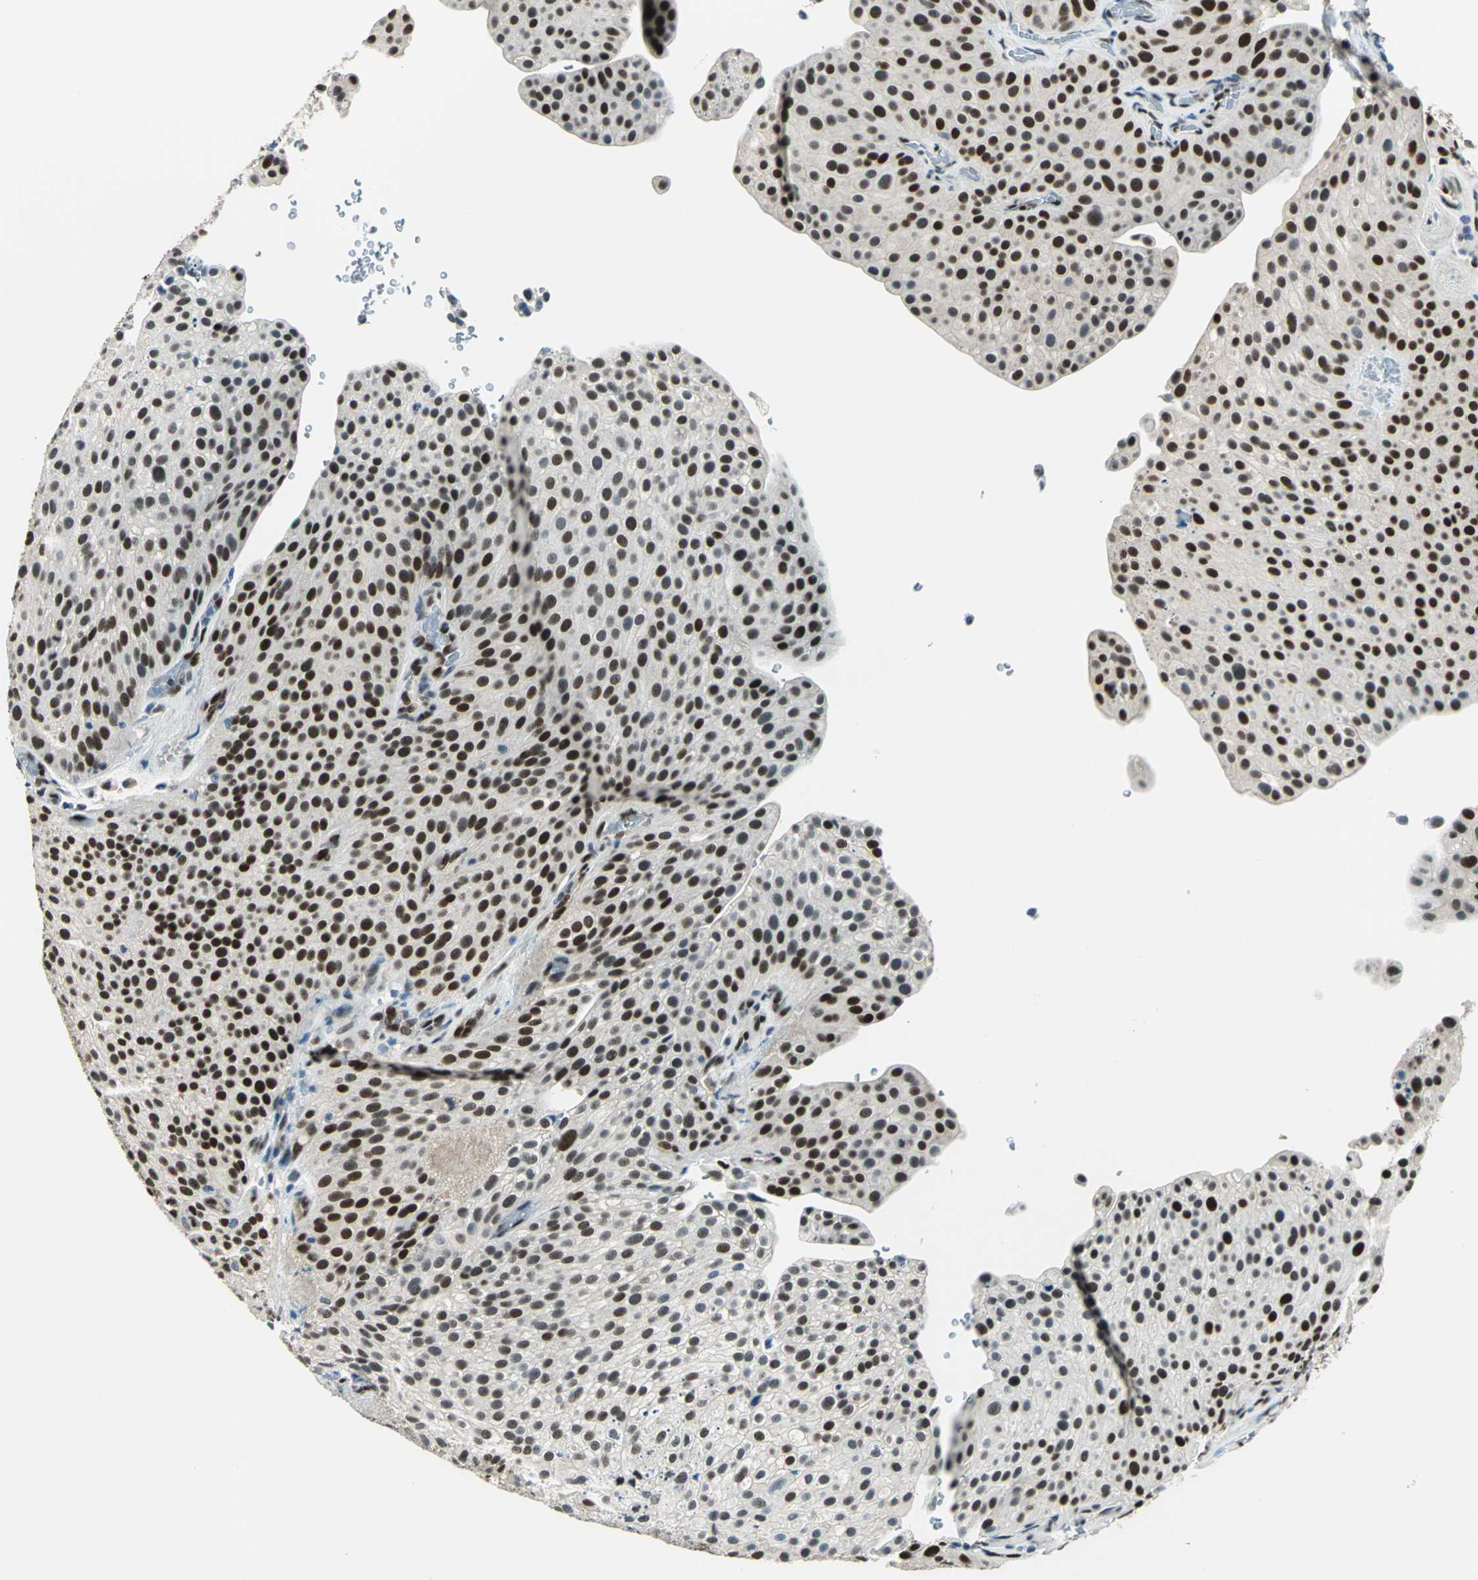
{"staining": {"intensity": "strong", "quantity": ">75%", "location": "nuclear"}, "tissue": "urothelial cancer", "cell_type": "Tumor cells", "image_type": "cancer", "snomed": [{"axis": "morphology", "description": "Urothelial carcinoma, Low grade"}, {"axis": "topography", "description": "Smooth muscle"}, {"axis": "topography", "description": "Urinary bladder"}], "caption": "Immunohistochemical staining of urothelial cancer shows high levels of strong nuclear staining in about >75% of tumor cells. Immunohistochemistry (ihc) stains the protein of interest in brown and the nuclei are stained blue.", "gene": "NFIA", "patient": {"sex": "male", "age": 60}}